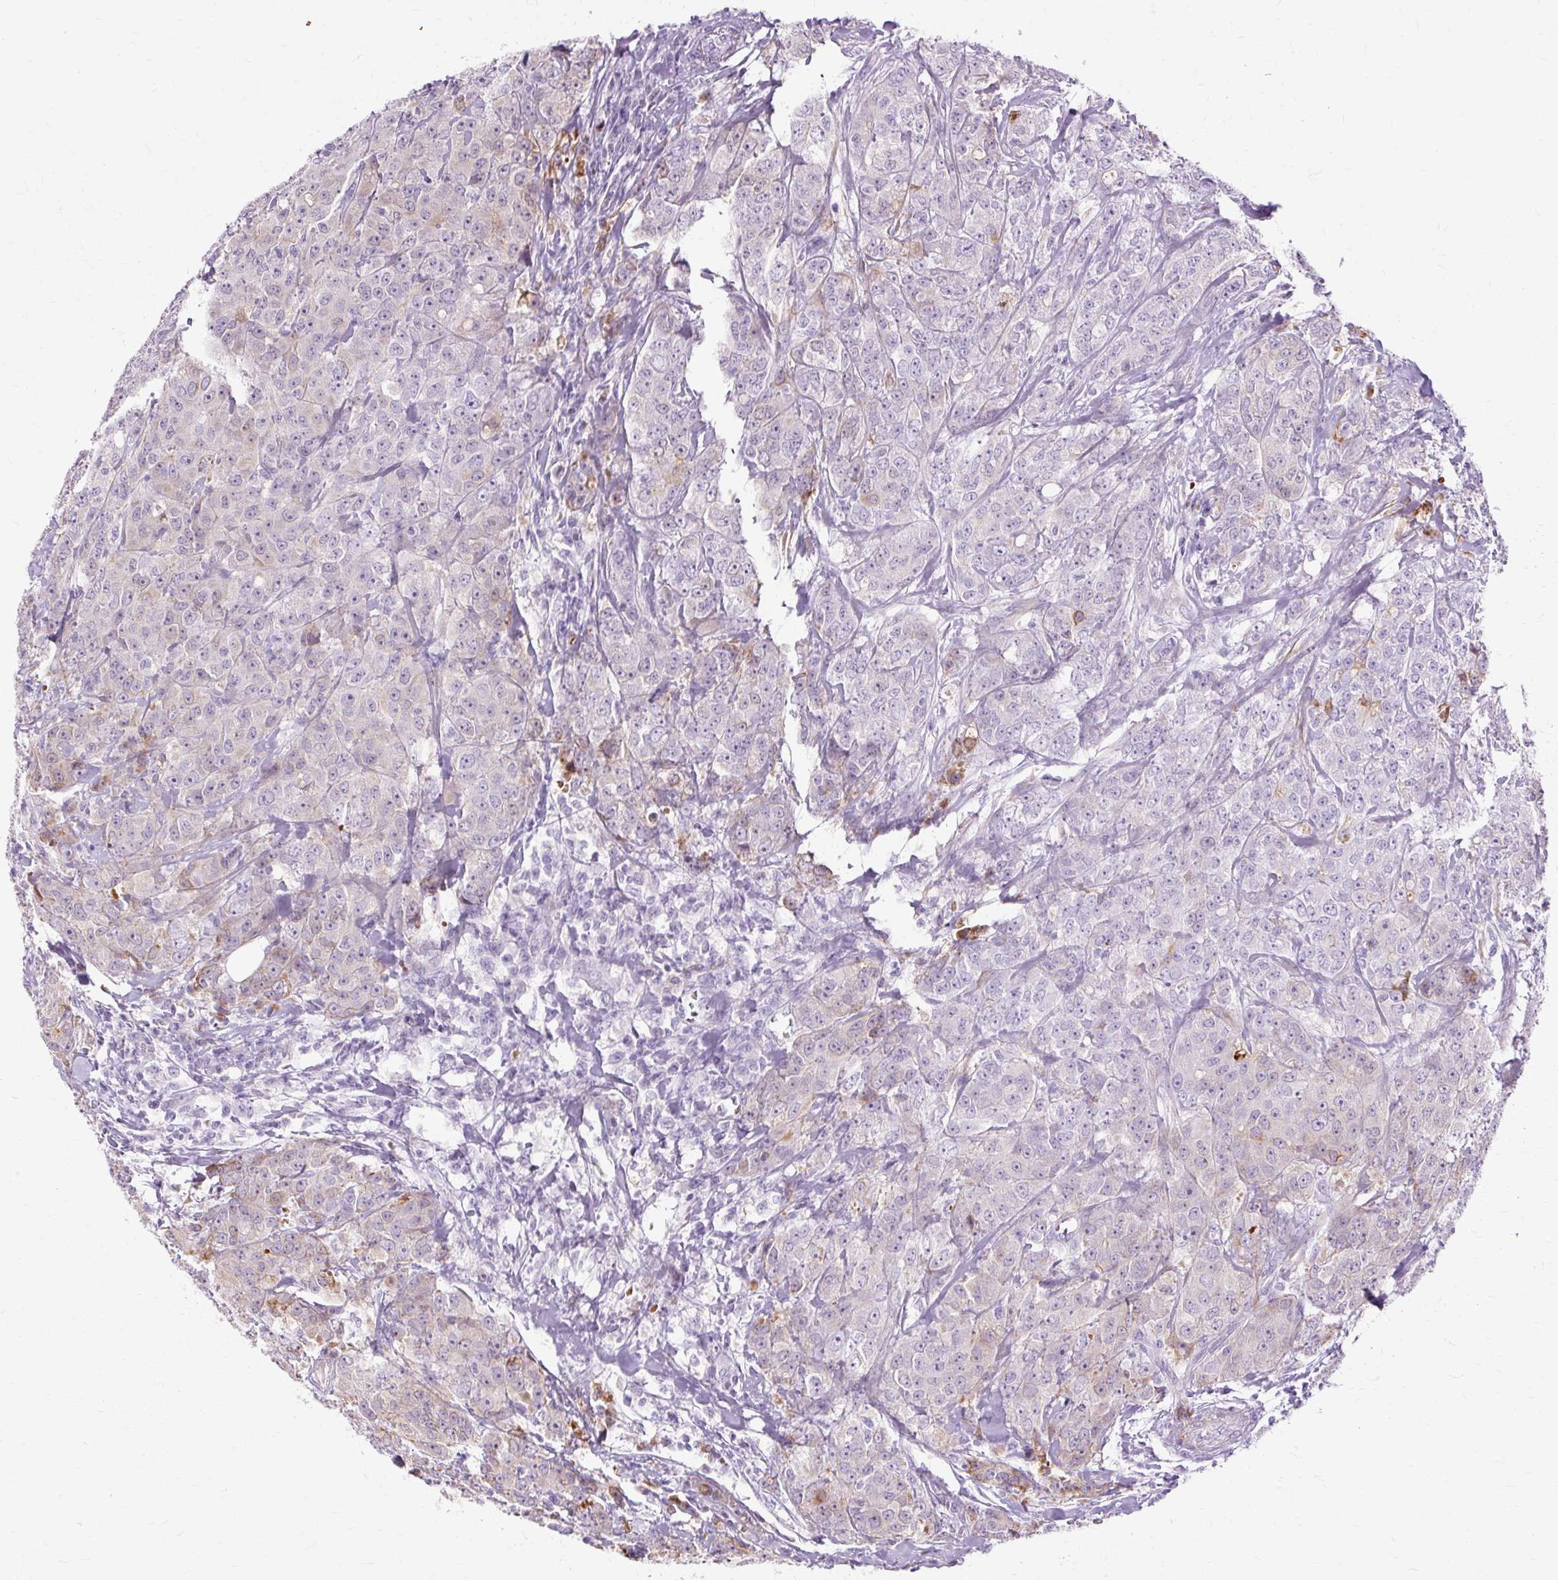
{"staining": {"intensity": "moderate", "quantity": "<25%", "location": "cytoplasmic/membranous"}, "tissue": "breast cancer", "cell_type": "Tumor cells", "image_type": "cancer", "snomed": [{"axis": "morphology", "description": "Duct carcinoma"}, {"axis": "topography", "description": "Breast"}], "caption": "Protein positivity by IHC reveals moderate cytoplasmic/membranous staining in approximately <25% of tumor cells in infiltrating ductal carcinoma (breast). The protein is stained brown, and the nuclei are stained in blue (DAB (3,3'-diaminobenzidine) IHC with brightfield microscopy, high magnification).", "gene": "DCTN4", "patient": {"sex": "female", "age": 43}}